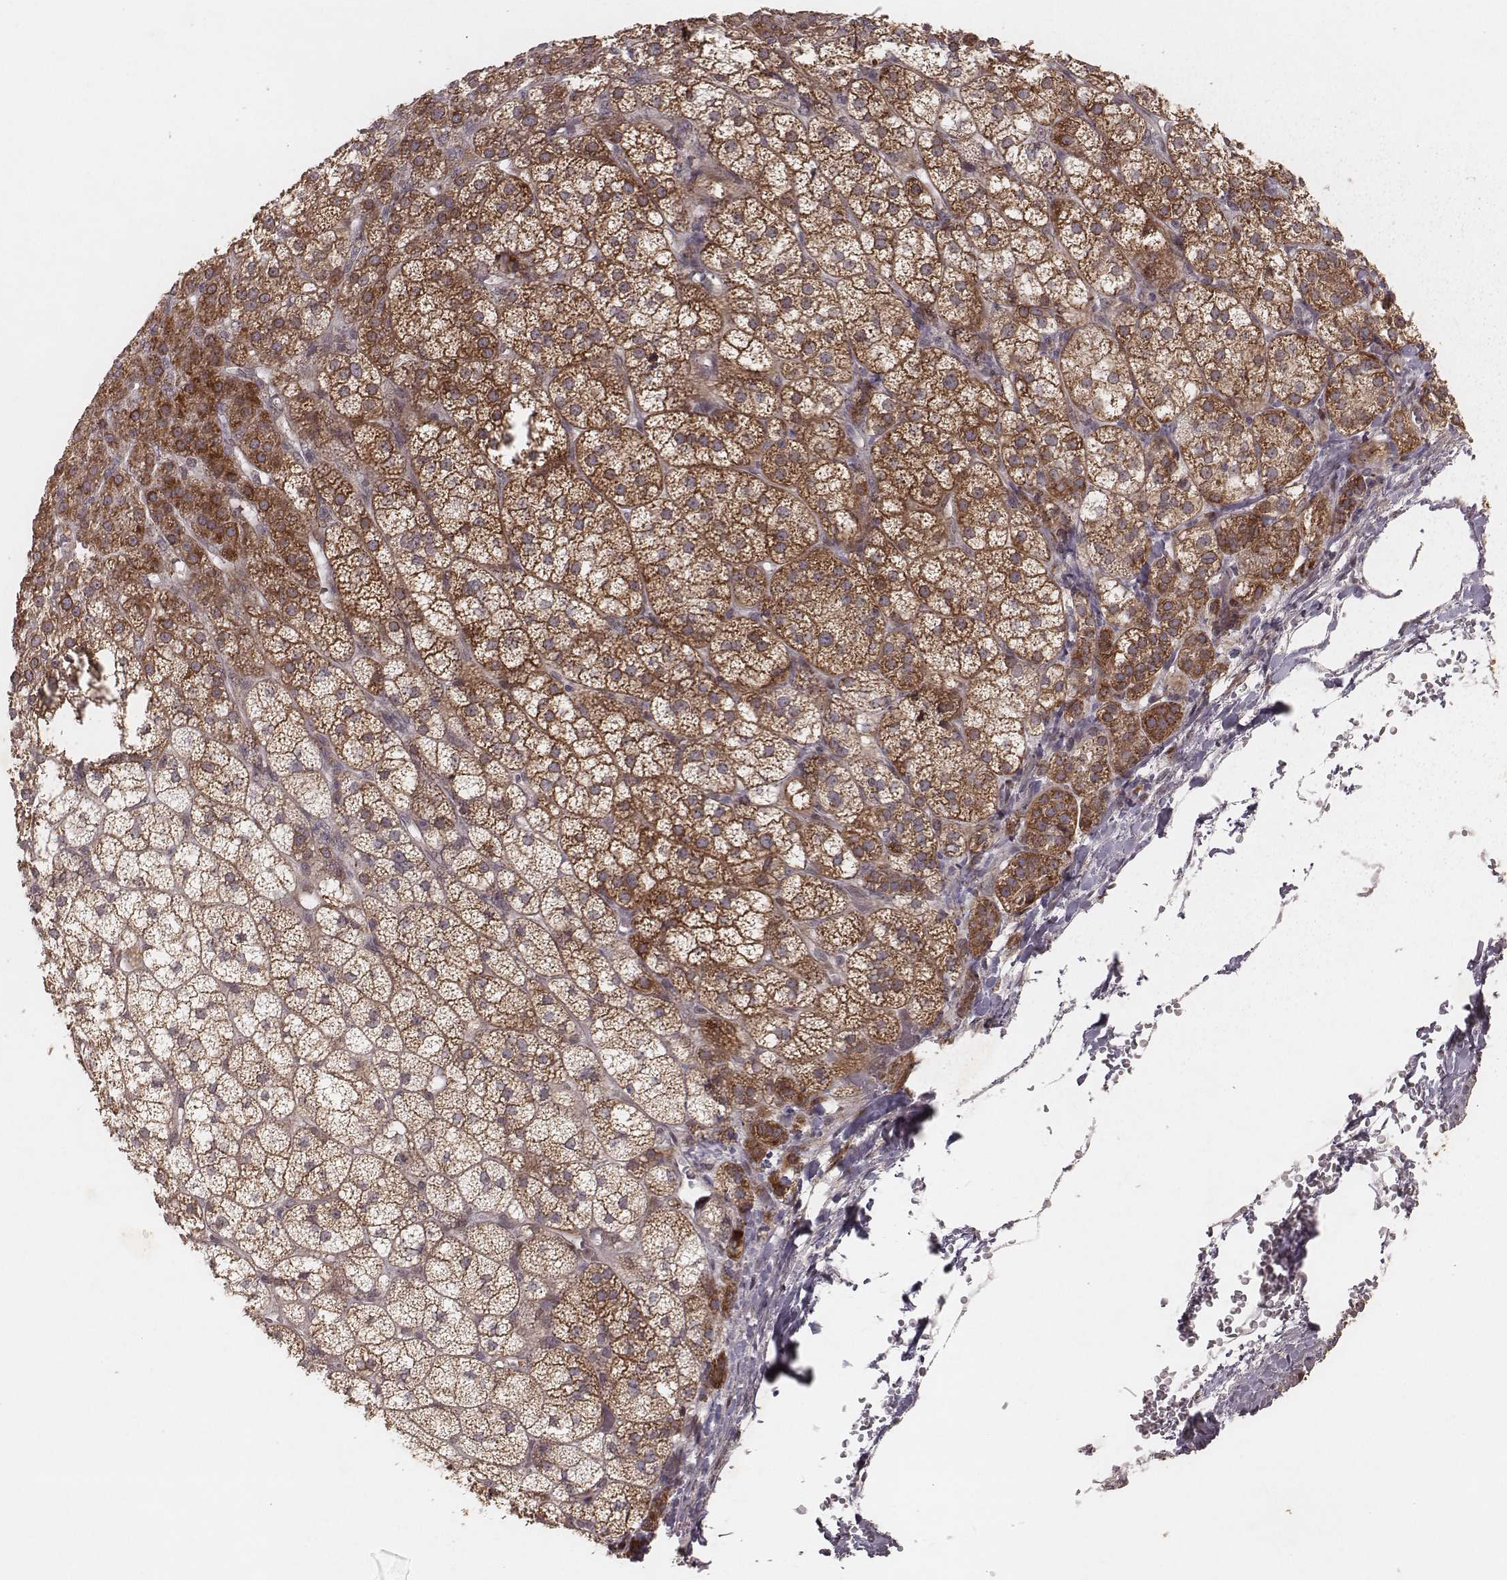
{"staining": {"intensity": "strong", "quantity": ">75%", "location": "cytoplasmic/membranous"}, "tissue": "adrenal gland", "cell_type": "Glandular cells", "image_type": "normal", "snomed": [{"axis": "morphology", "description": "Normal tissue, NOS"}, {"axis": "topography", "description": "Adrenal gland"}], "caption": "Immunohistochemical staining of unremarkable human adrenal gland displays high levels of strong cytoplasmic/membranous expression in about >75% of glandular cells.", "gene": "NDUFA7", "patient": {"sex": "female", "age": 60}}